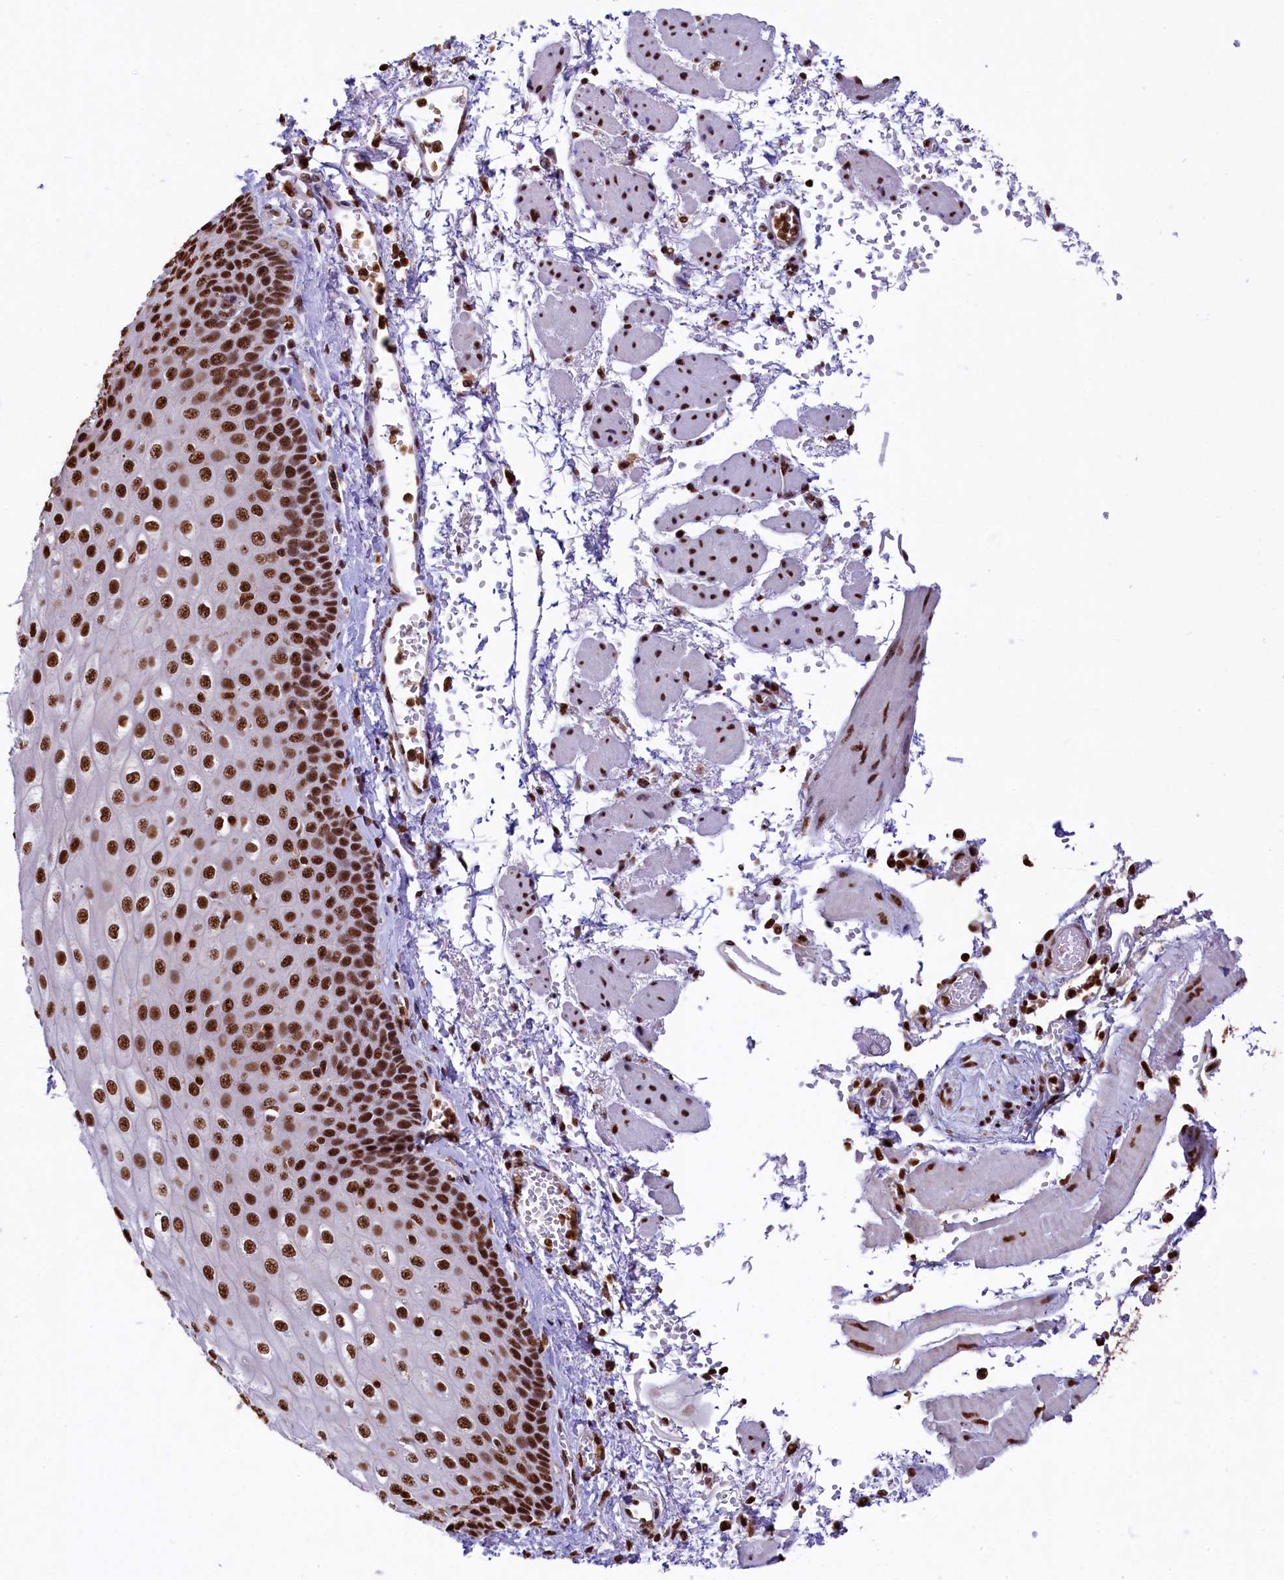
{"staining": {"intensity": "strong", "quantity": ">75%", "location": "nuclear"}, "tissue": "esophagus", "cell_type": "Squamous epithelial cells", "image_type": "normal", "snomed": [{"axis": "morphology", "description": "Normal tissue, NOS"}, {"axis": "topography", "description": "Esophagus"}], "caption": "IHC (DAB (3,3'-diaminobenzidine)) staining of normal human esophagus displays strong nuclear protein staining in approximately >75% of squamous epithelial cells. The staining was performed using DAB to visualize the protein expression in brown, while the nuclei were stained in blue with hematoxylin (Magnification: 20x).", "gene": "SNRPD2", "patient": {"sex": "male", "age": 81}}